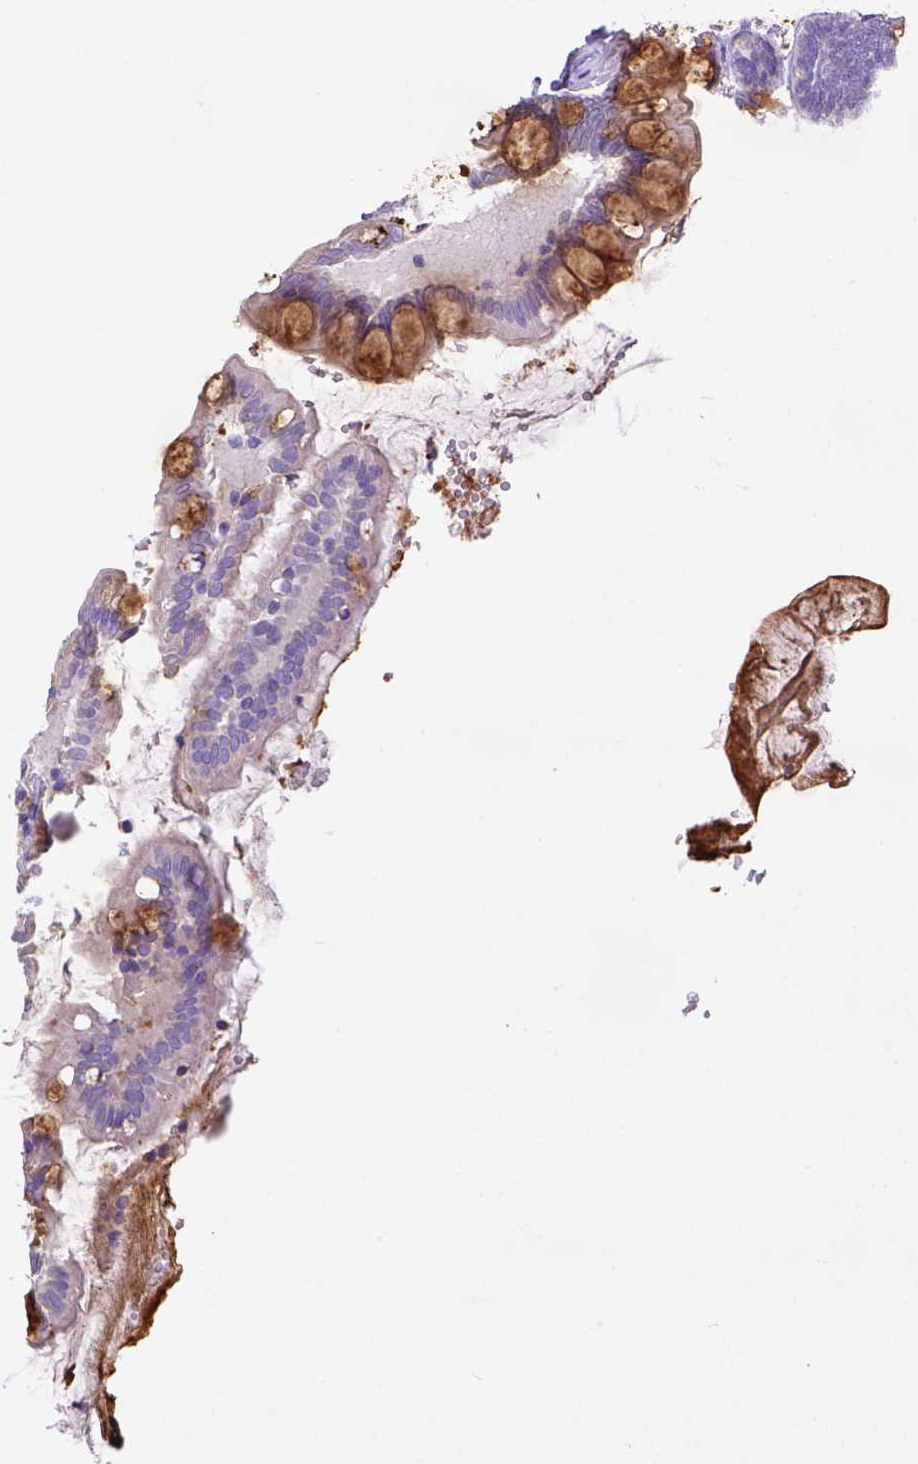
{"staining": {"intensity": "moderate", "quantity": "25%-75%", "location": "cytoplasmic/membranous"}, "tissue": "small intestine", "cell_type": "Glandular cells", "image_type": "normal", "snomed": [{"axis": "morphology", "description": "Normal tissue, NOS"}, {"axis": "topography", "description": "Small intestine"}], "caption": "Immunohistochemistry micrograph of benign small intestine: human small intestine stained using immunohistochemistry (IHC) reveals medium levels of moderate protein expression localized specifically in the cytoplasmic/membranous of glandular cells, appearing as a cytoplasmic/membranous brown color.", "gene": "CD40", "patient": {"sex": "female", "age": 56}}